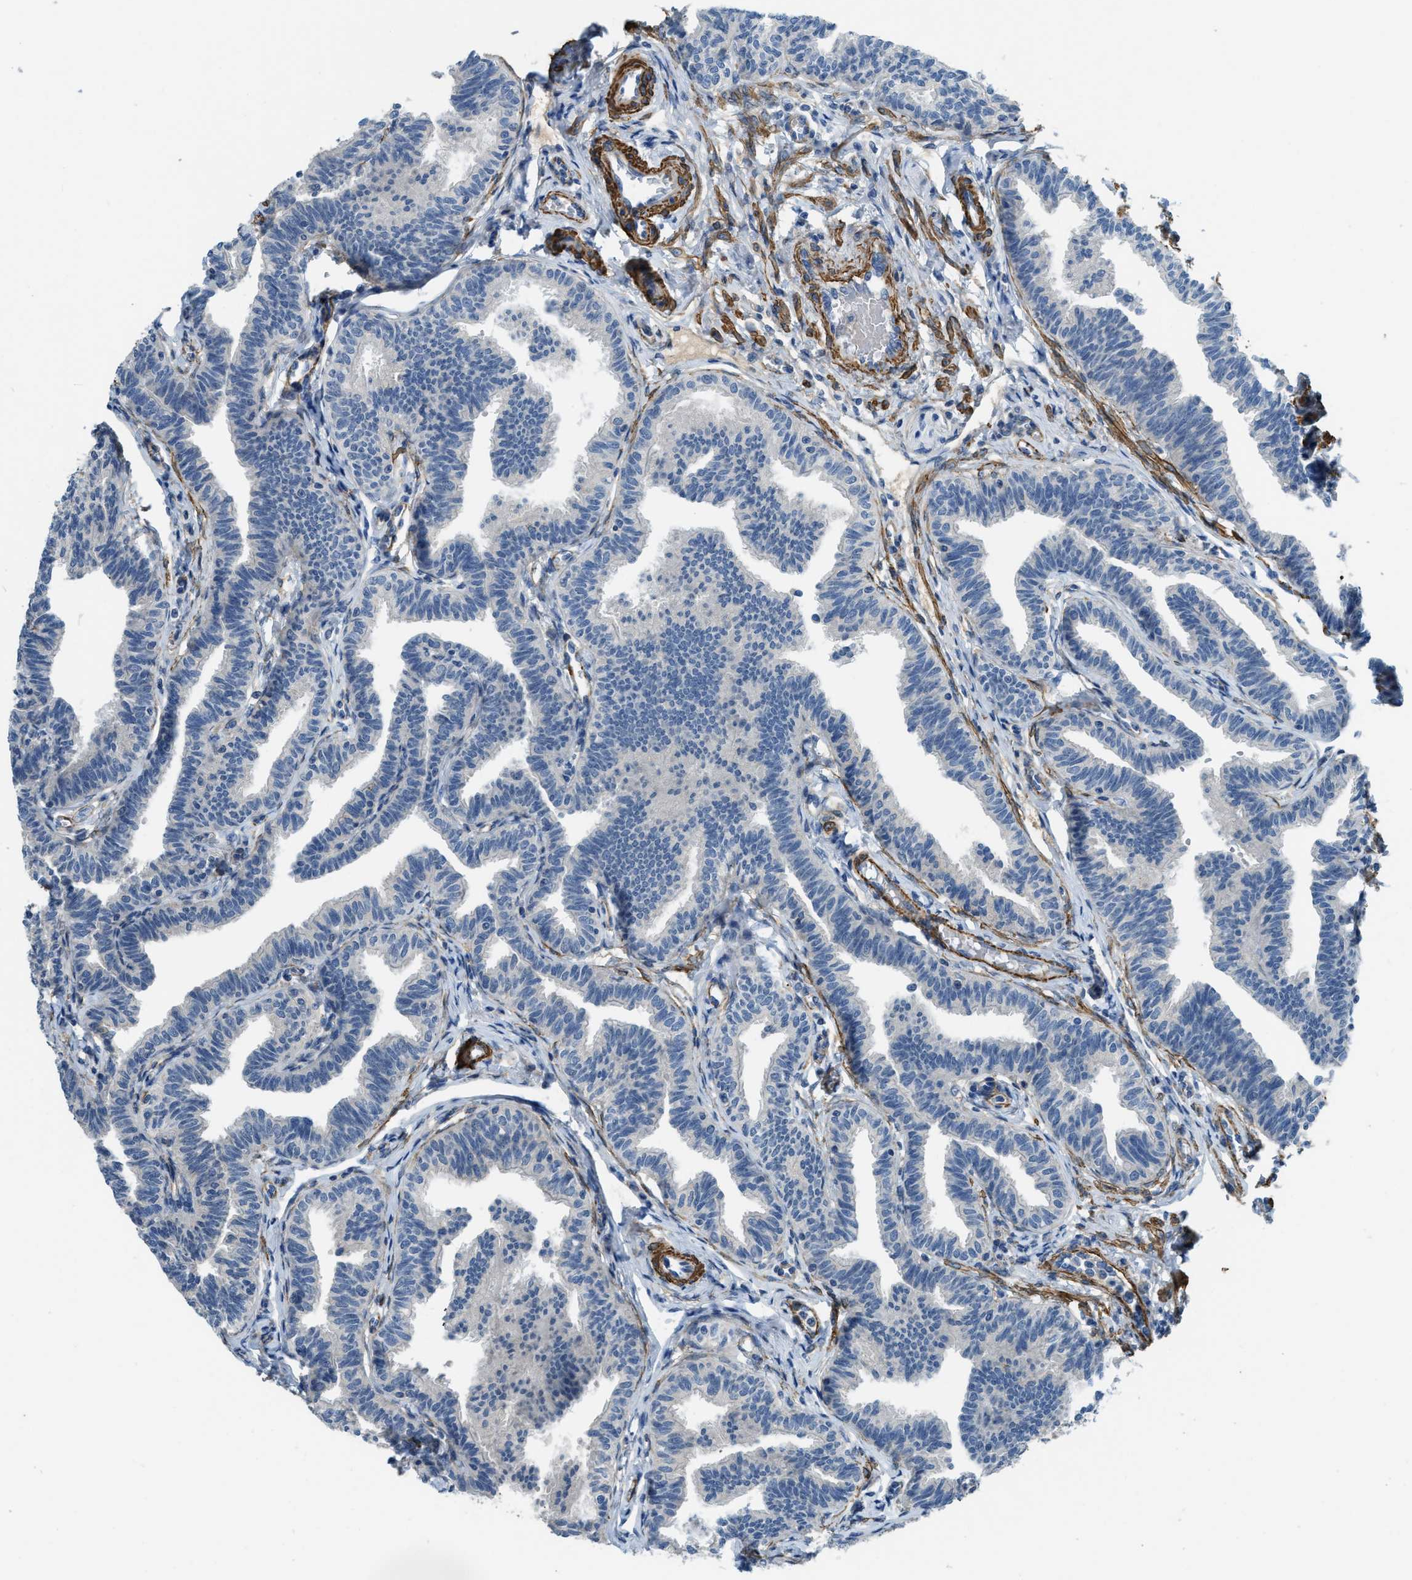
{"staining": {"intensity": "weak", "quantity": "<25%", "location": "cytoplasmic/membranous"}, "tissue": "fallopian tube", "cell_type": "Glandular cells", "image_type": "normal", "snomed": [{"axis": "morphology", "description": "Normal tissue, NOS"}, {"axis": "topography", "description": "Fallopian tube"}, {"axis": "topography", "description": "Ovary"}], "caption": "High magnification brightfield microscopy of benign fallopian tube stained with DAB (3,3'-diaminobenzidine) (brown) and counterstained with hematoxylin (blue): glandular cells show no significant expression. (DAB (3,3'-diaminobenzidine) IHC with hematoxylin counter stain).", "gene": "BMPR1A", "patient": {"sex": "female", "age": 23}}